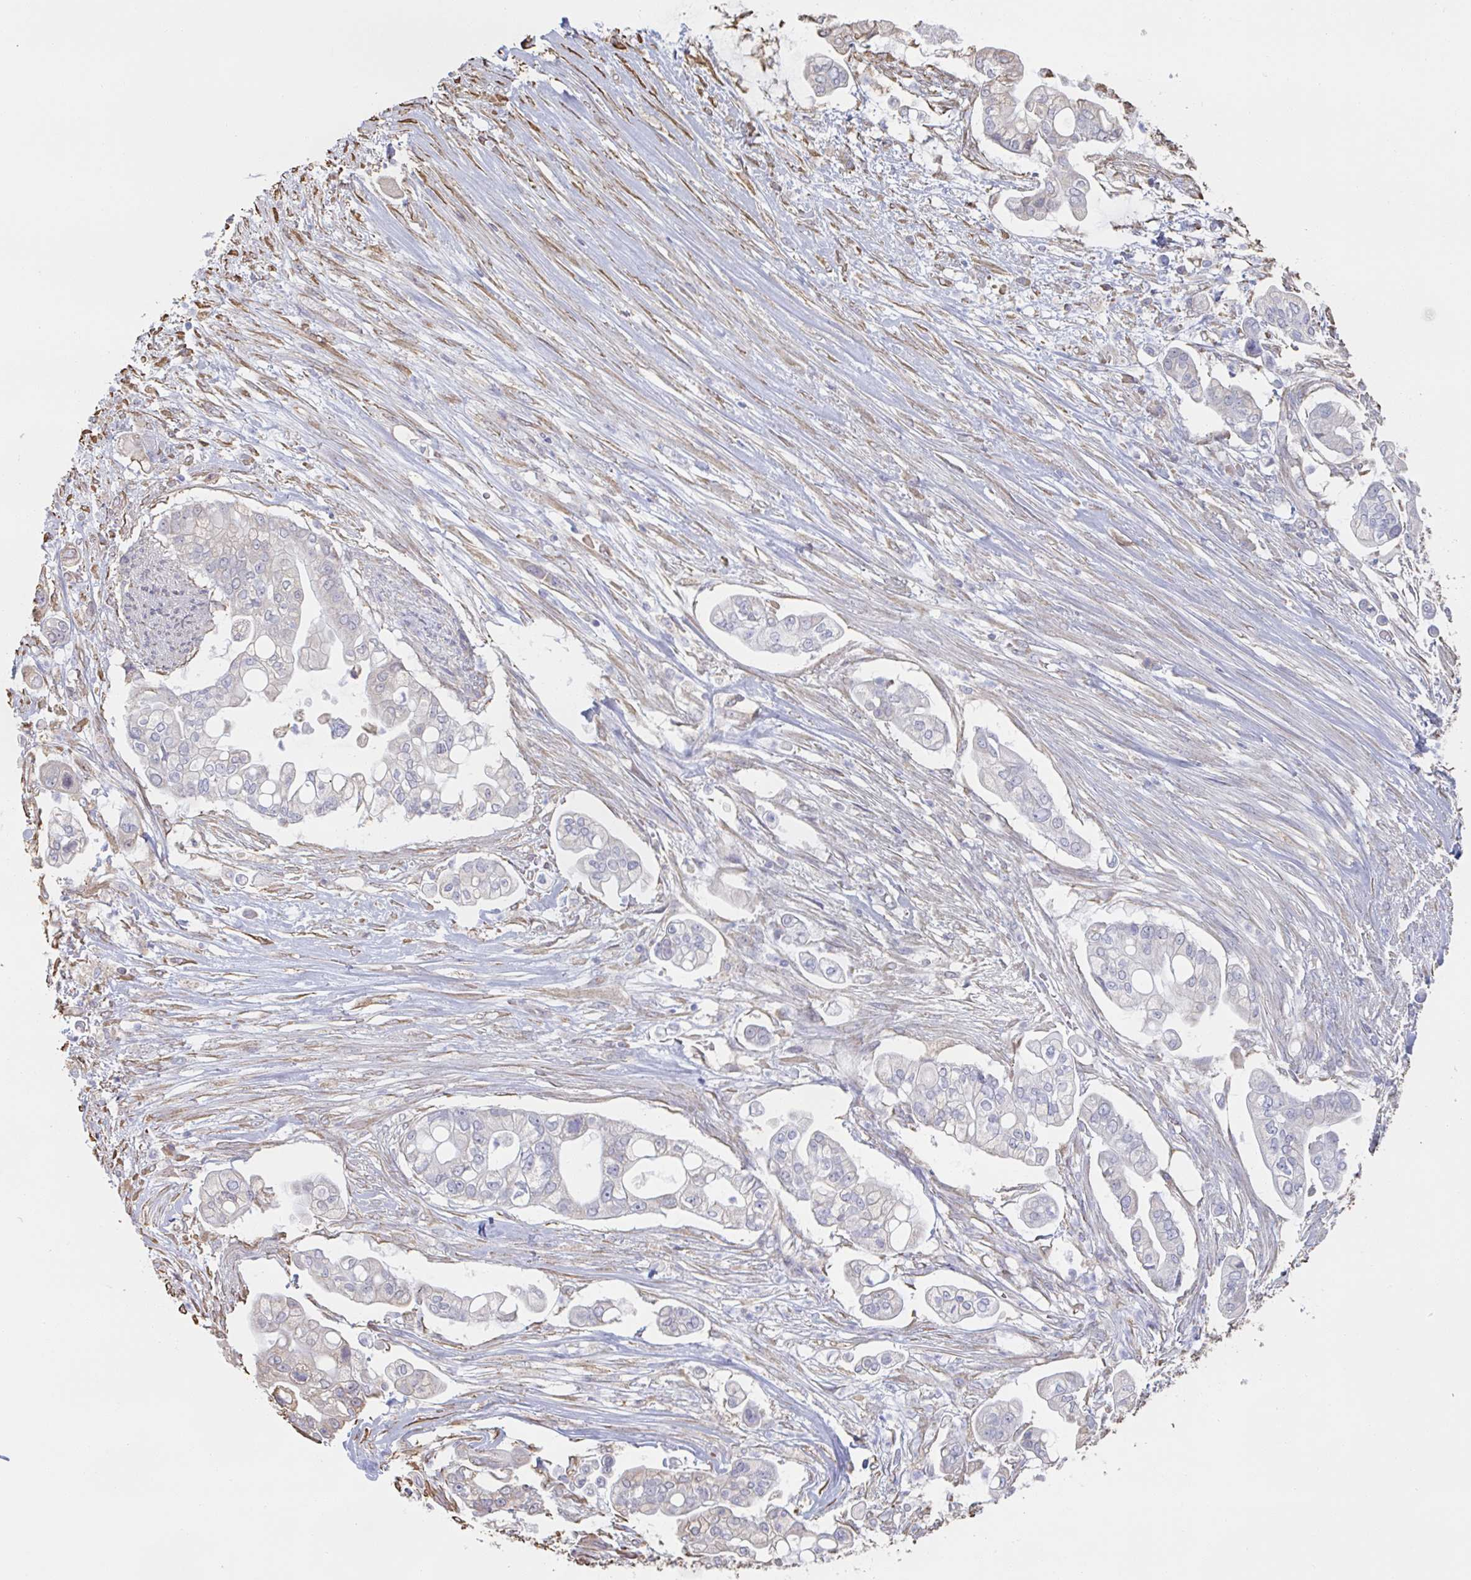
{"staining": {"intensity": "negative", "quantity": "none", "location": "none"}, "tissue": "pancreatic cancer", "cell_type": "Tumor cells", "image_type": "cancer", "snomed": [{"axis": "morphology", "description": "Adenocarcinoma, NOS"}, {"axis": "topography", "description": "Pancreas"}], "caption": "This is an immunohistochemistry micrograph of human pancreatic adenocarcinoma. There is no positivity in tumor cells.", "gene": "RAB5IF", "patient": {"sex": "female", "age": 69}}